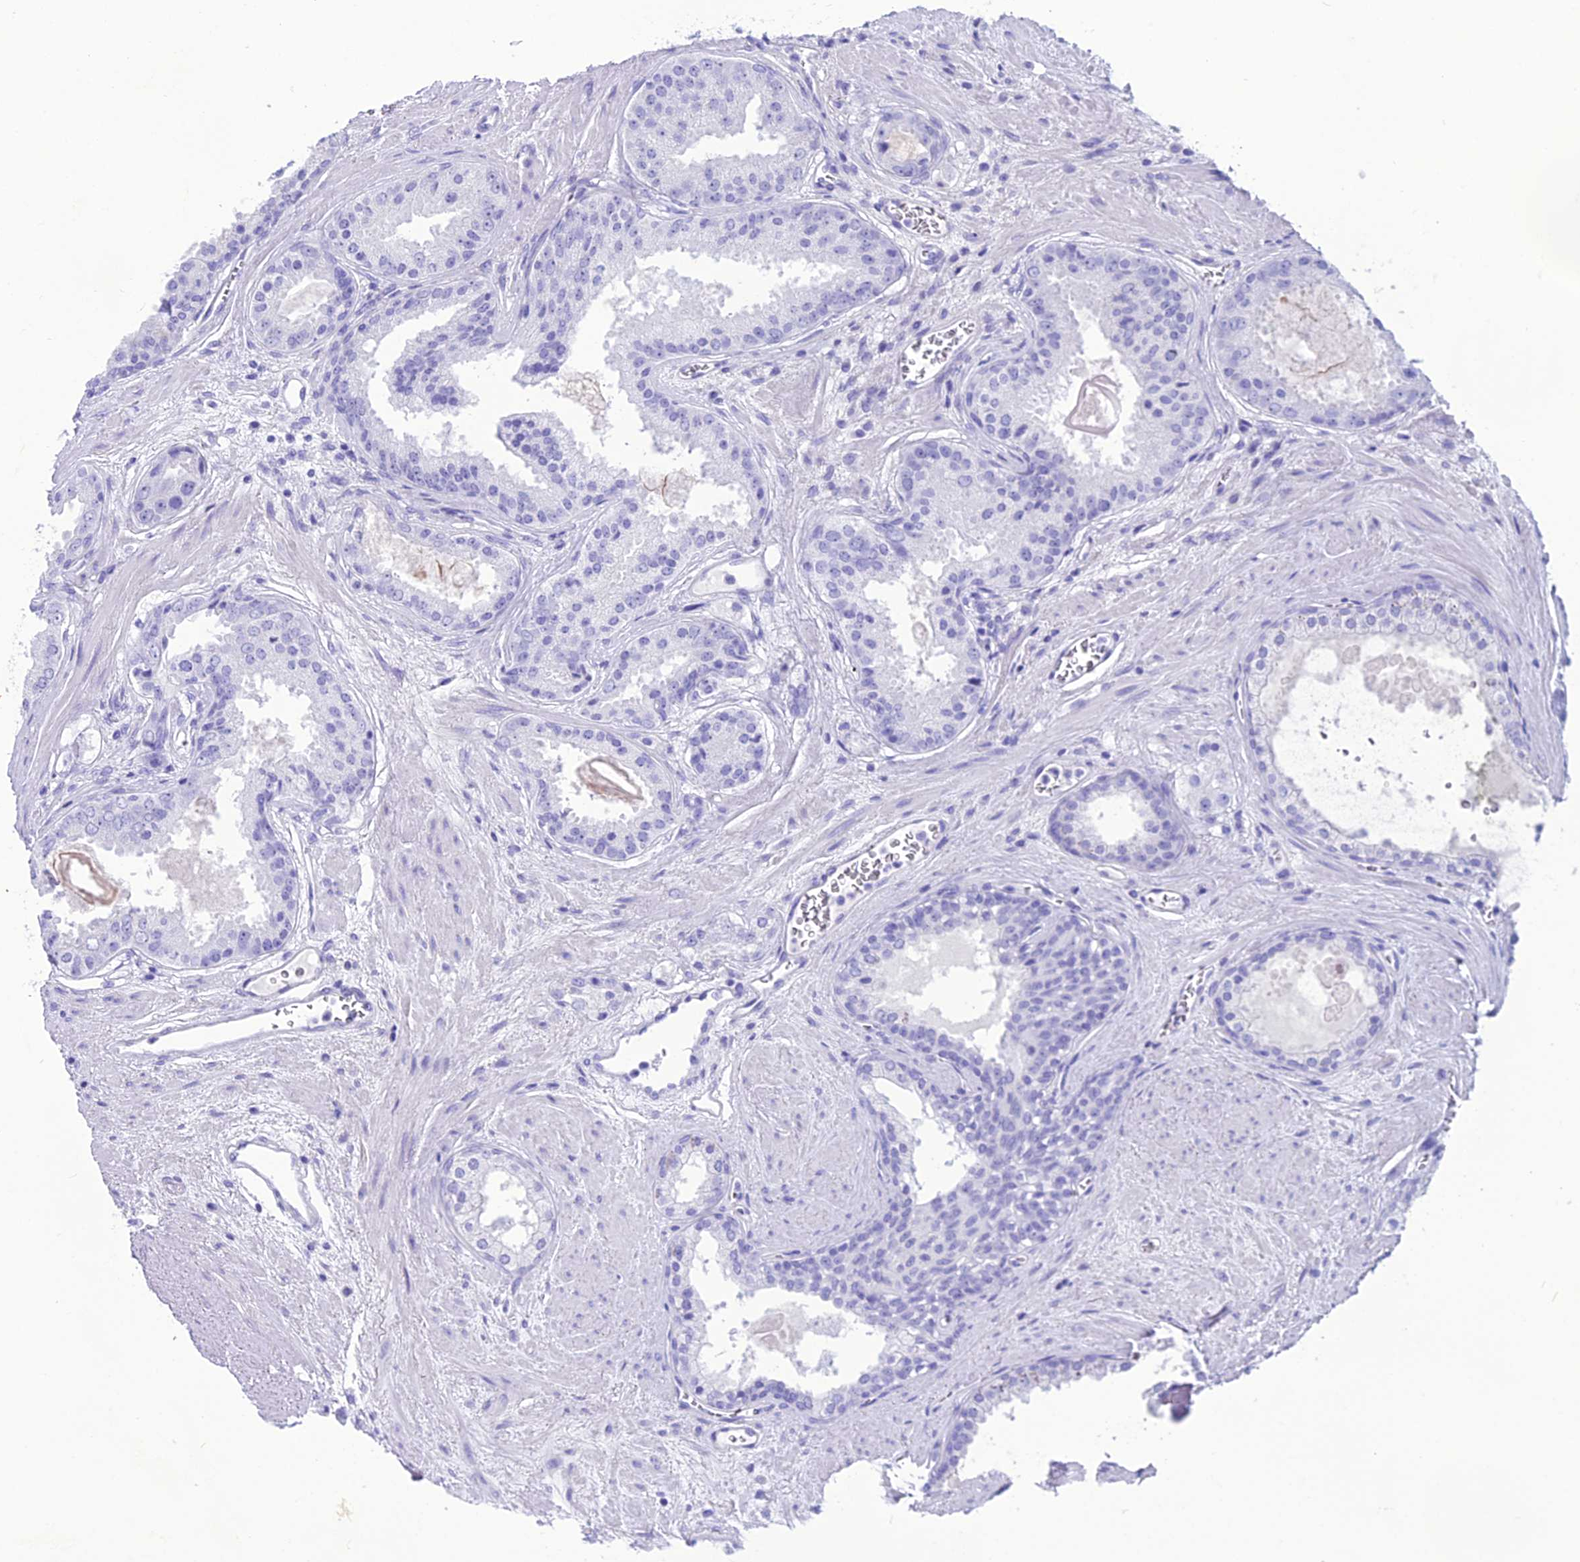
{"staining": {"intensity": "negative", "quantity": "none", "location": "none"}, "tissue": "prostate cancer", "cell_type": "Tumor cells", "image_type": "cancer", "snomed": [{"axis": "morphology", "description": "Adenocarcinoma, High grade"}, {"axis": "topography", "description": "Prostate"}], "caption": "Immunohistochemical staining of prostate adenocarcinoma (high-grade) displays no significant expression in tumor cells. (DAB (3,3'-diaminobenzidine) IHC with hematoxylin counter stain).", "gene": "PNMA5", "patient": {"sex": "male", "age": 67}}